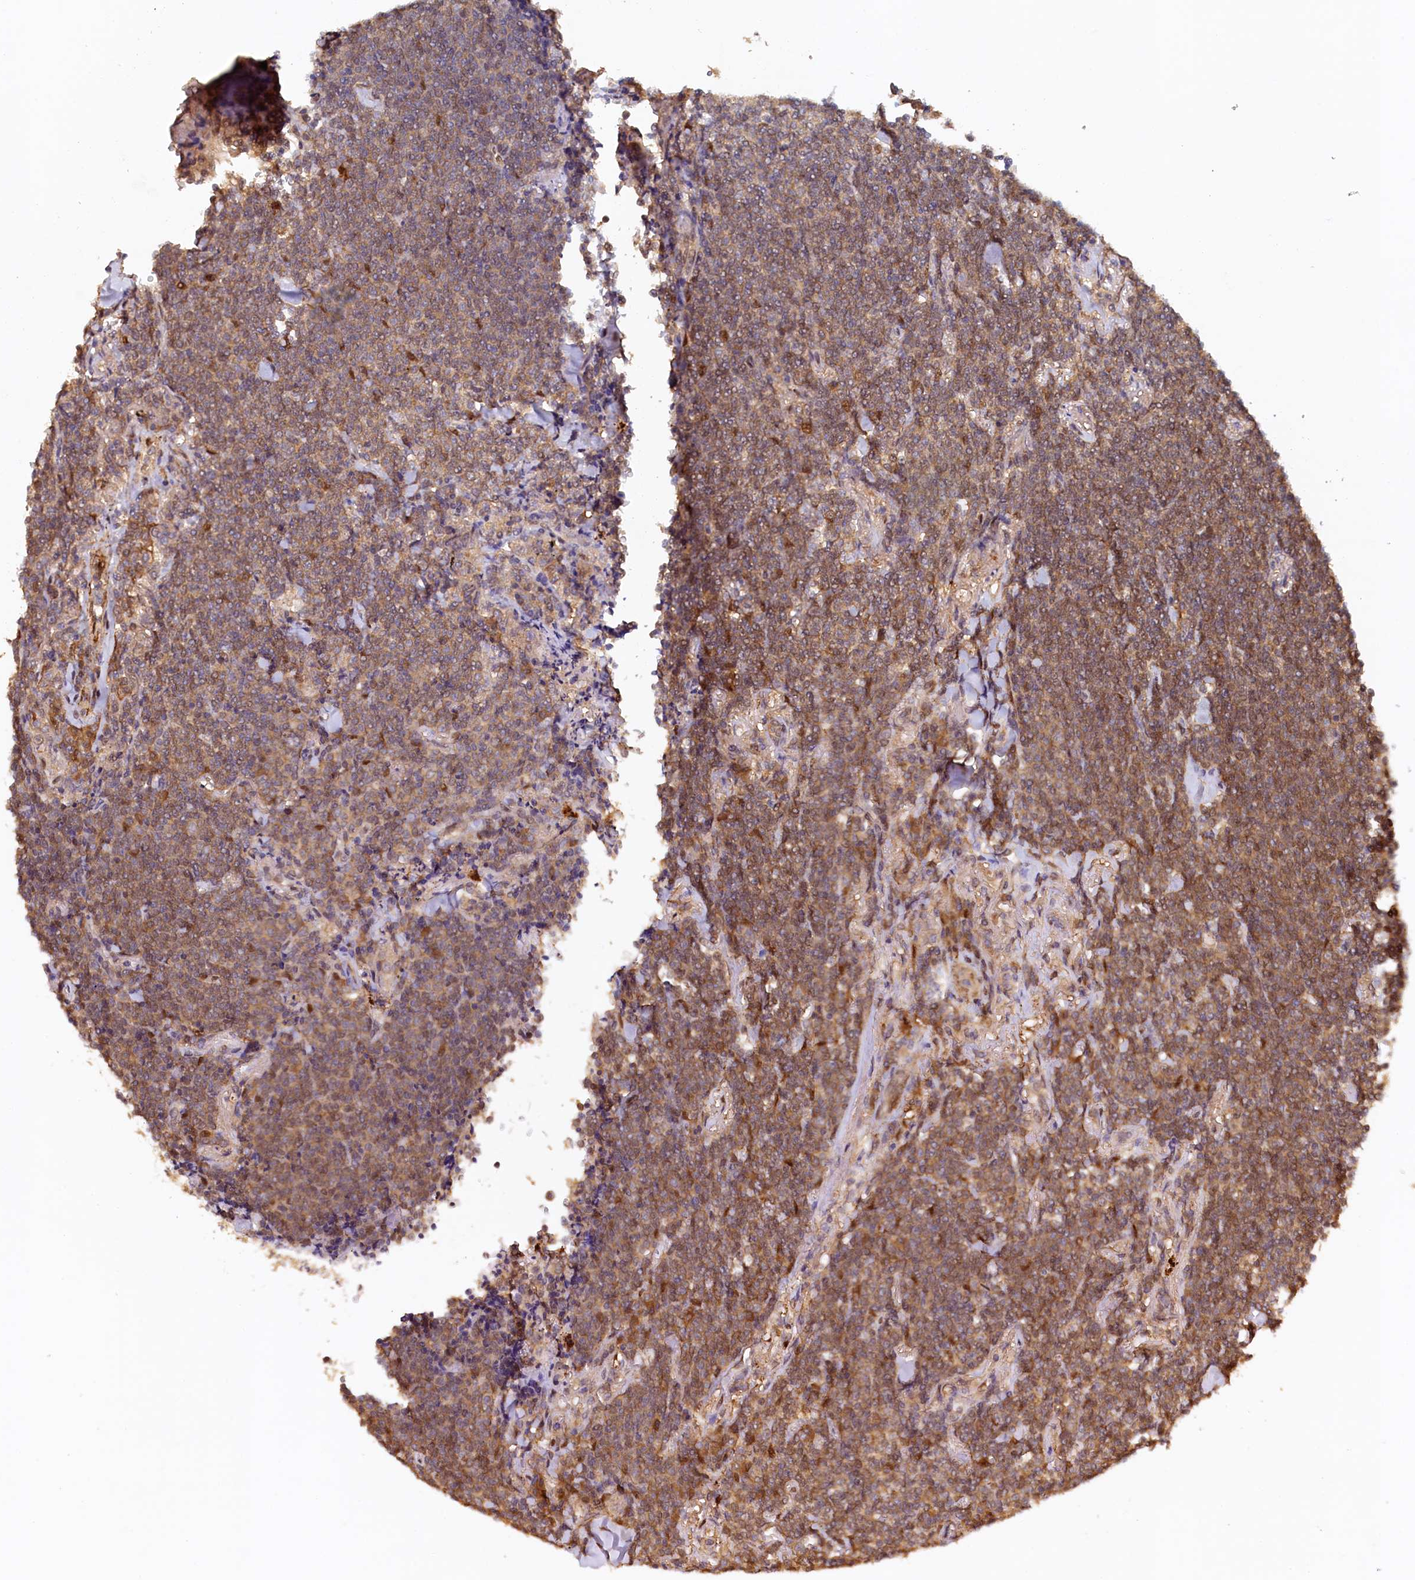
{"staining": {"intensity": "moderate", "quantity": ">75%", "location": "cytoplasmic/membranous,nuclear"}, "tissue": "lymphoma", "cell_type": "Tumor cells", "image_type": "cancer", "snomed": [{"axis": "morphology", "description": "Malignant lymphoma, non-Hodgkin's type, Low grade"}, {"axis": "topography", "description": "Lung"}], "caption": "Human low-grade malignant lymphoma, non-Hodgkin's type stained for a protein (brown) demonstrates moderate cytoplasmic/membranous and nuclear positive positivity in about >75% of tumor cells.", "gene": "UBL7", "patient": {"sex": "female", "age": 71}}